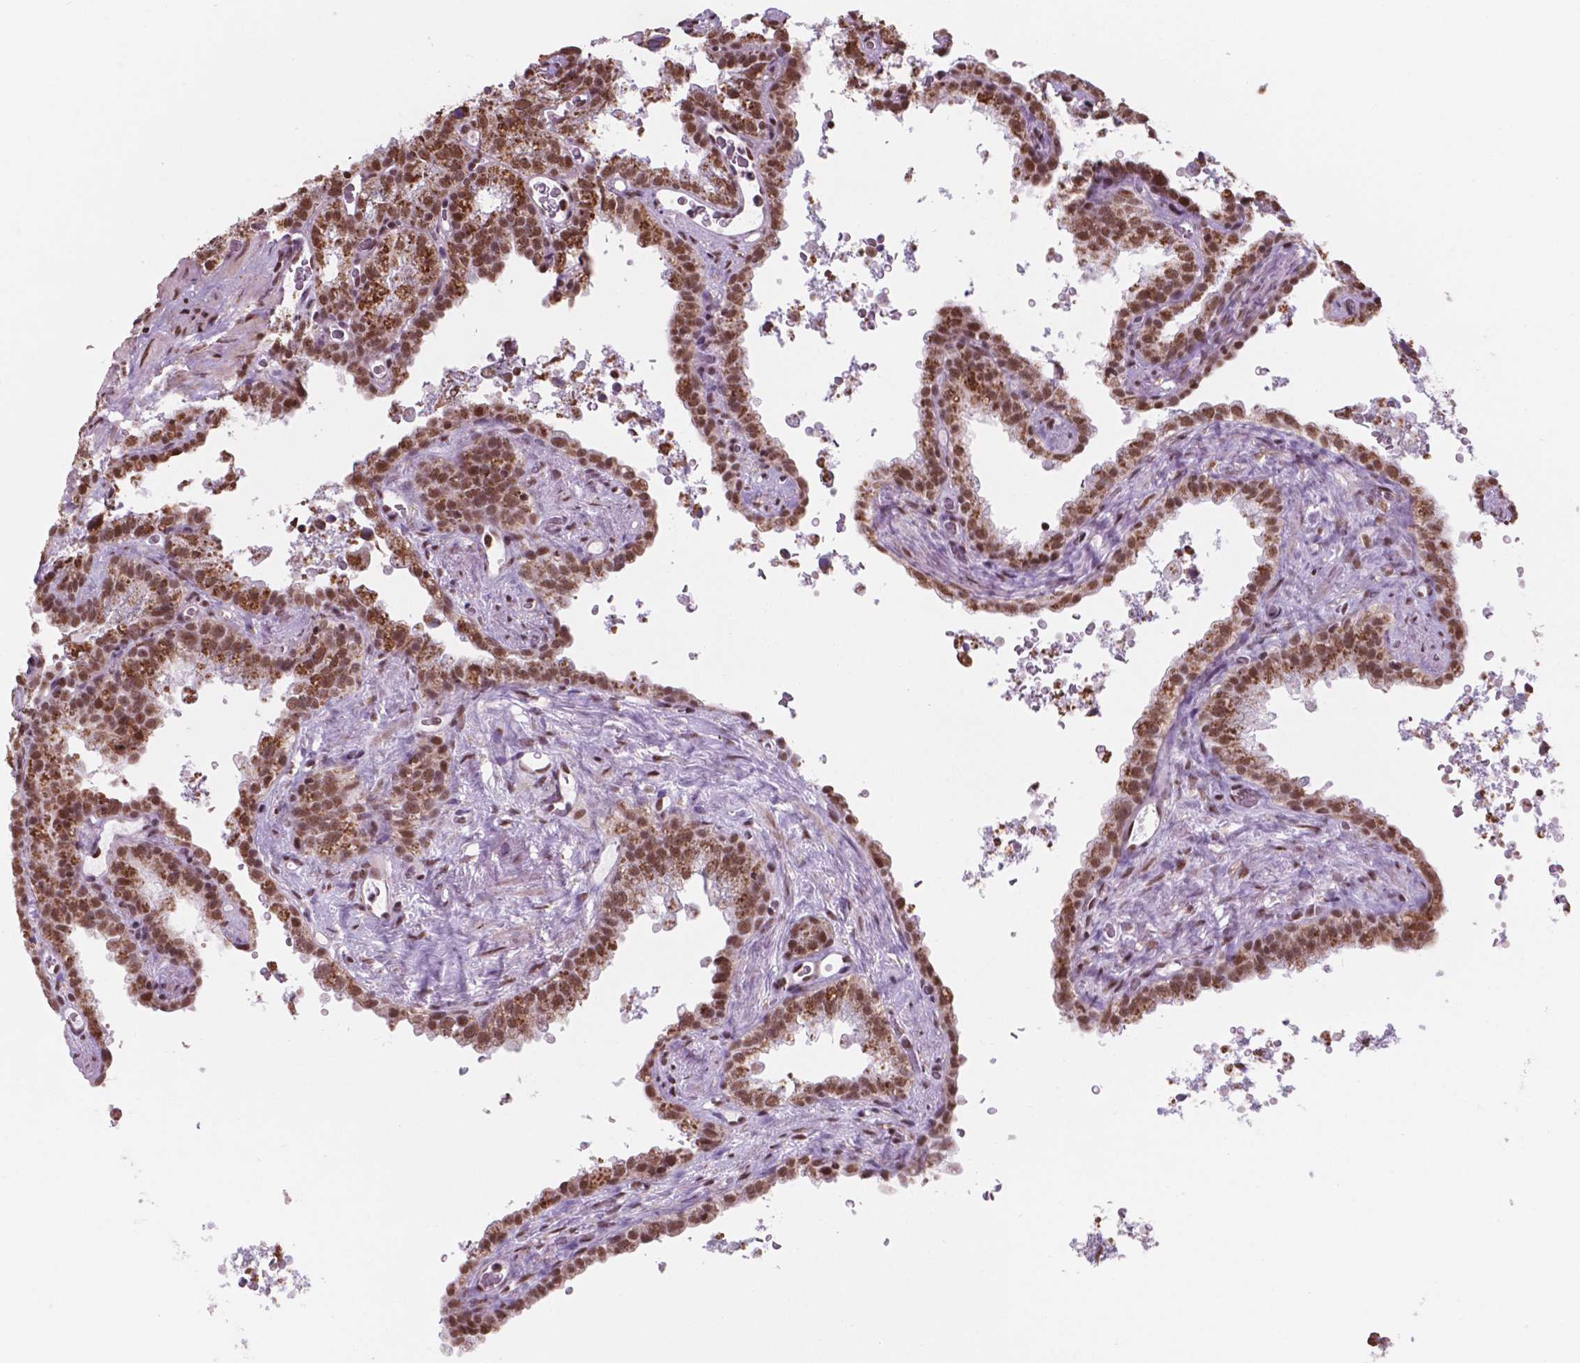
{"staining": {"intensity": "moderate", "quantity": ">75%", "location": "cytoplasmic/membranous,nuclear"}, "tissue": "seminal vesicle", "cell_type": "Glandular cells", "image_type": "normal", "snomed": [{"axis": "morphology", "description": "Normal tissue, NOS"}, {"axis": "topography", "description": "Prostate"}, {"axis": "topography", "description": "Seminal veicle"}], "caption": "Immunohistochemical staining of benign human seminal vesicle displays moderate cytoplasmic/membranous,nuclear protein positivity in approximately >75% of glandular cells.", "gene": "NDUFA10", "patient": {"sex": "male", "age": 71}}